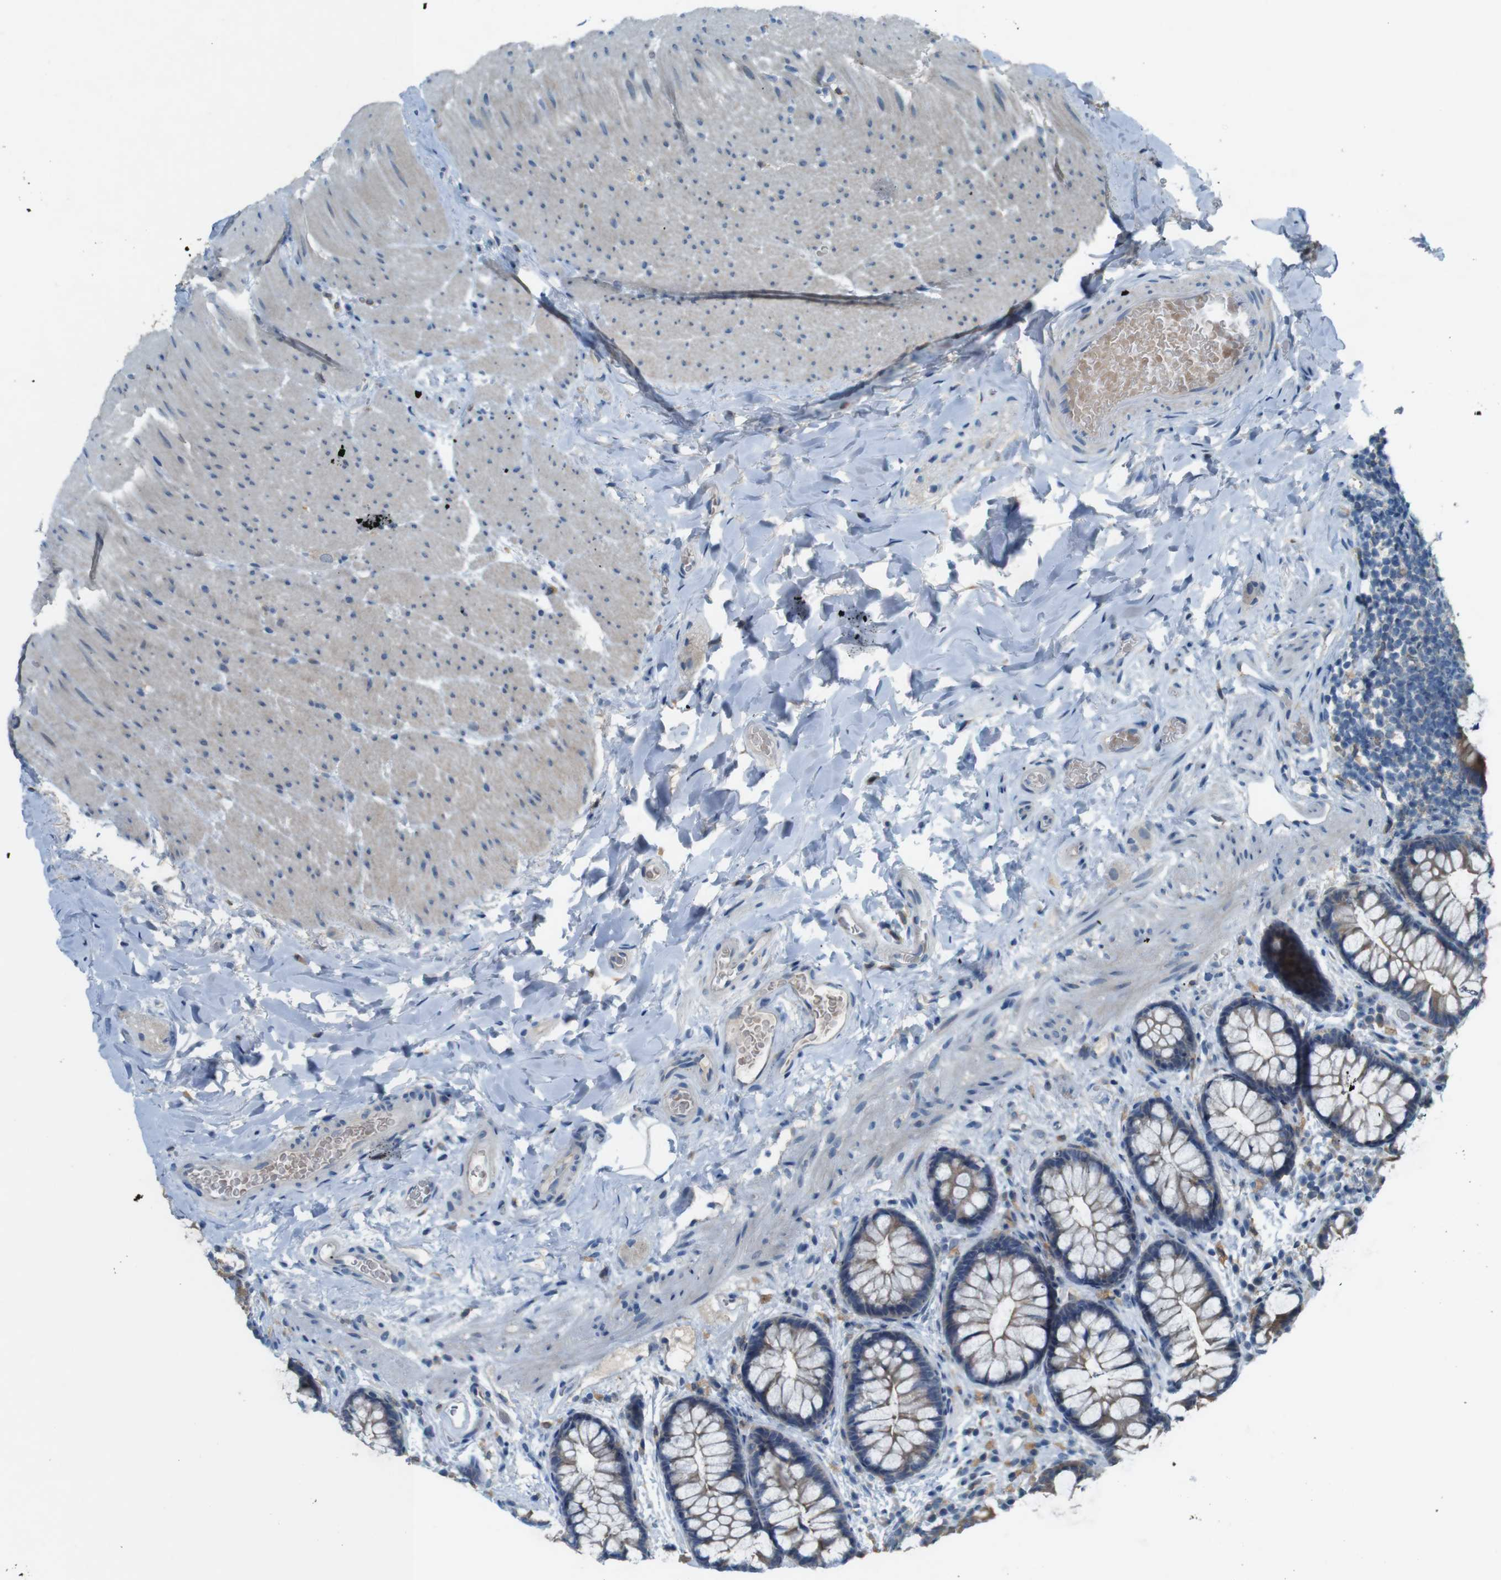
{"staining": {"intensity": "negative", "quantity": "none", "location": "none"}, "tissue": "colon", "cell_type": "Endothelial cells", "image_type": "normal", "snomed": [{"axis": "morphology", "description": "Normal tissue, NOS"}, {"axis": "topography", "description": "Colon"}], "caption": "Endothelial cells show no significant staining in benign colon. (Stains: DAB (3,3'-diaminobenzidine) immunohistochemistry (IHC) with hematoxylin counter stain, Microscopy: brightfield microscopy at high magnification).", "gene": "MOGAT3", "patient": {"sex": "female", "age": 80}}